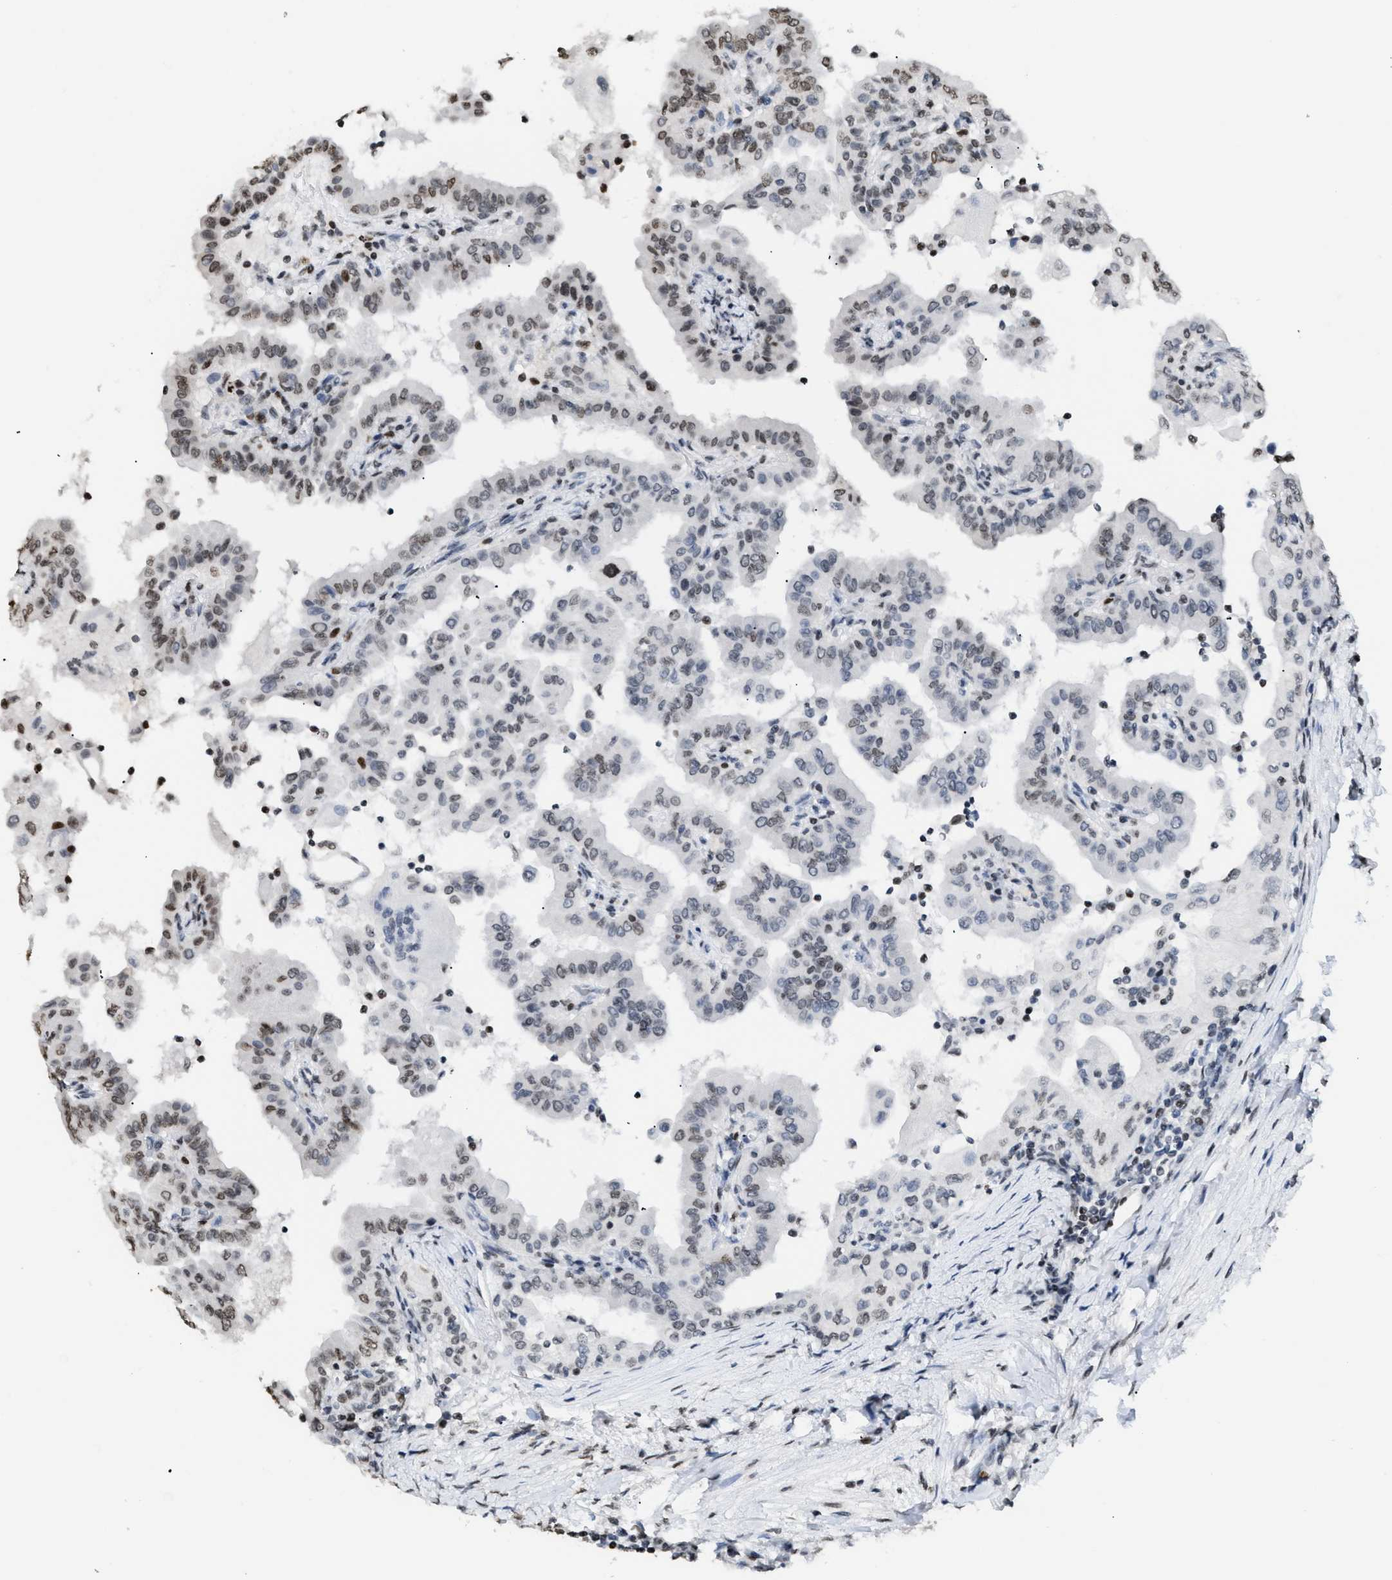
{"staining": {"intensity": "weak", "quantity": "25%-75%", "location": "nuclear"}, "tissue": "thyroid cancer", "cell_type": "Tumor cells", "image_type": "cancer", "snomed": [{"axis": "morphology", "description": "Papillary adenocarcinoma, NOS"}, {"axis": "topography", "description": "Thyroid gland"}], "caption": "Human papillary adenocarcinoma (thyroid) stained with a brown dye shows weak nuclear positive staining in approximately 25%-75% of tumor cells.", "gene": "HMGN2", "patient": {"sex": "male", "age": 33}}